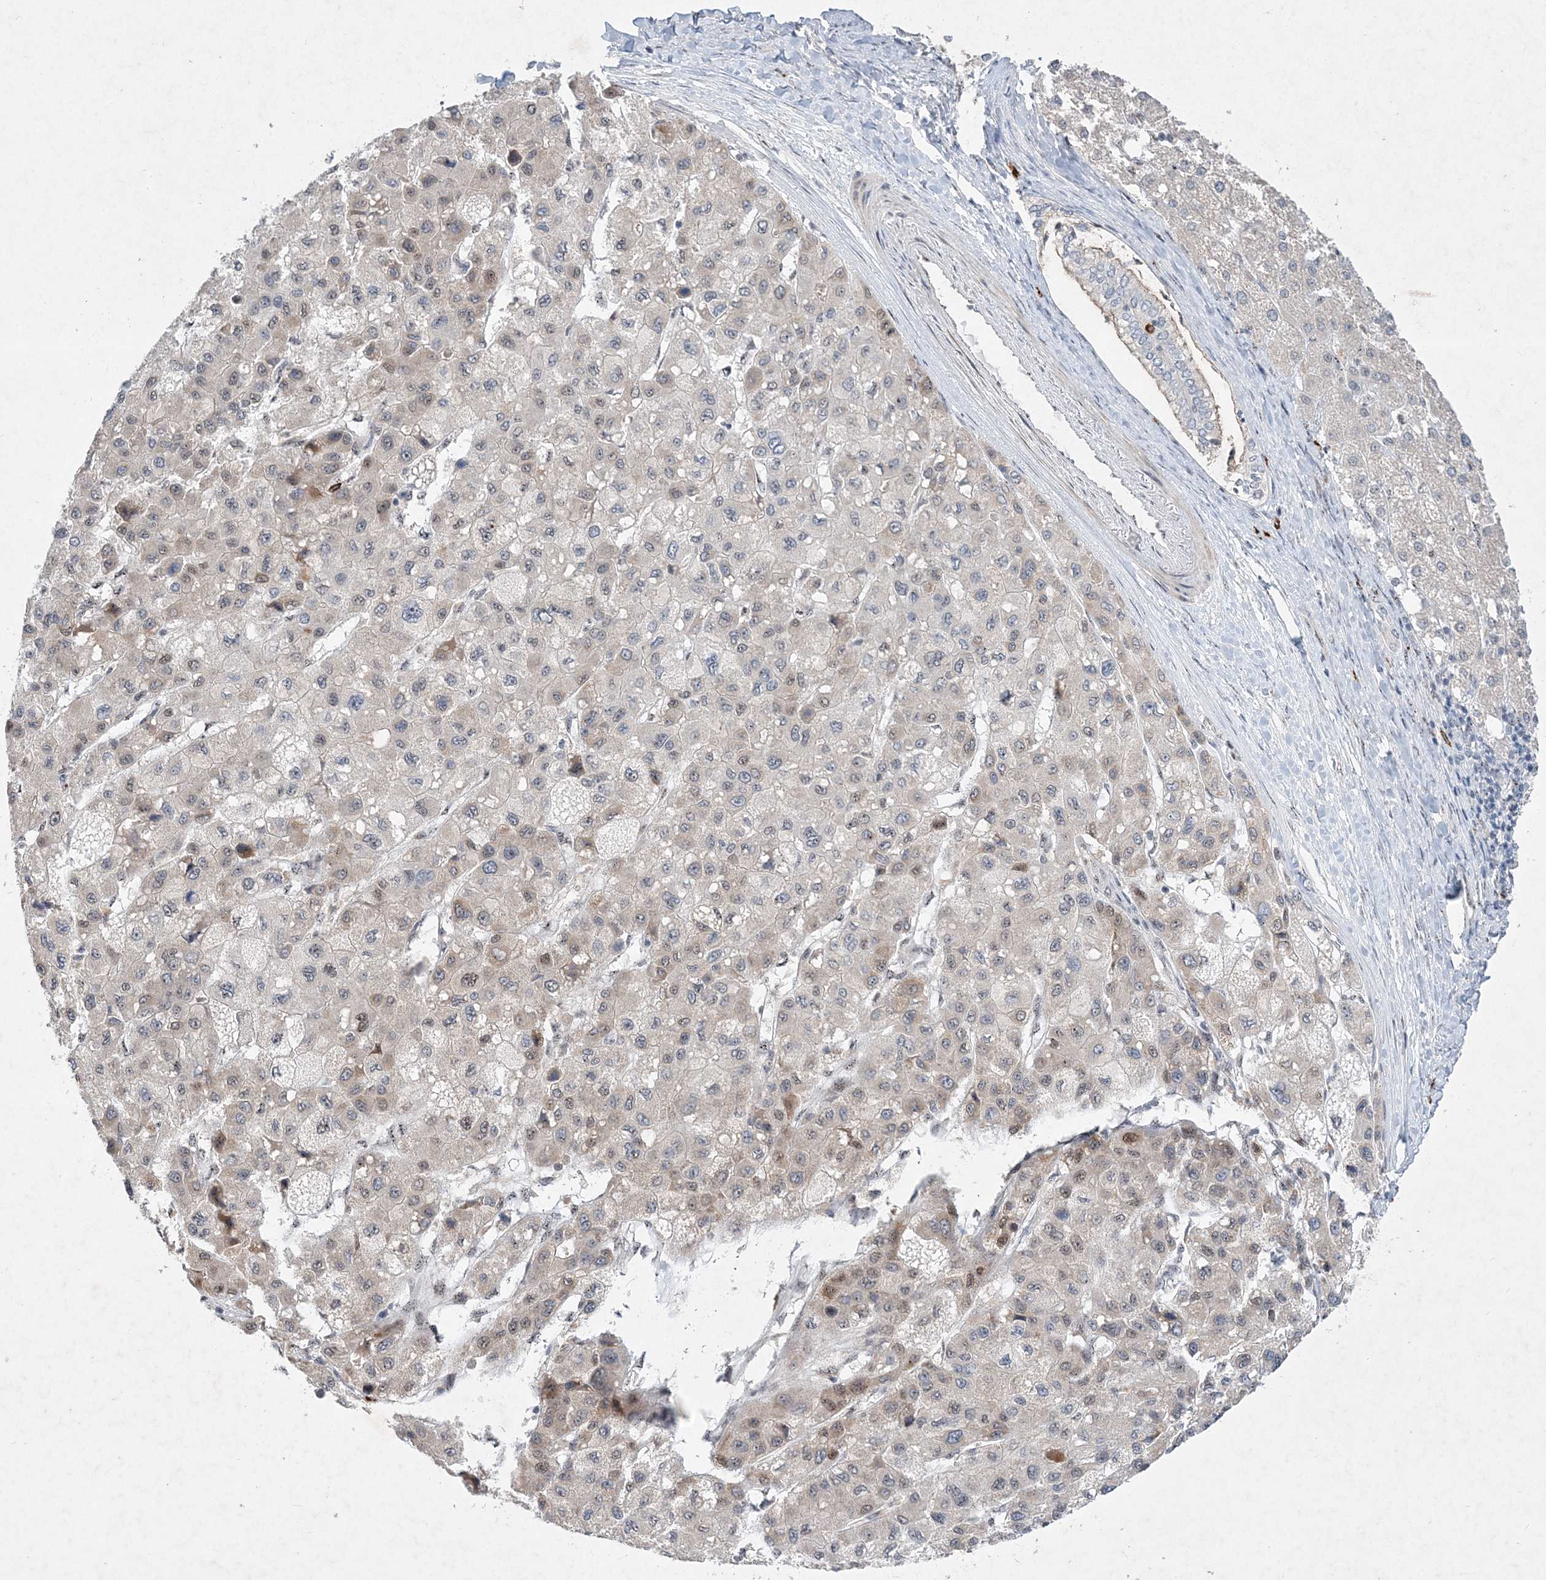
{"staining": {"intensity": "weak", "quantity": "<25%", "location": "nuclear"}, "tissue": "liver cancer", "cell_type": "Tumor cells", "image_type": "cancer", "snomed": [{"axis": "morphology", "description": "Carcinoma, Hepatocellular, NOS"}, {"axis": "topography", "description": "Liver"}], "caption": "Liver cancer was stained to show a protein in brown. There is no significant expression in tumor cells. (DAB immunohistochemistry visualized using brightfield microscopy, high magnification).", "gene": "GIN1", "patient": {"sex": "male", "age": 80}}